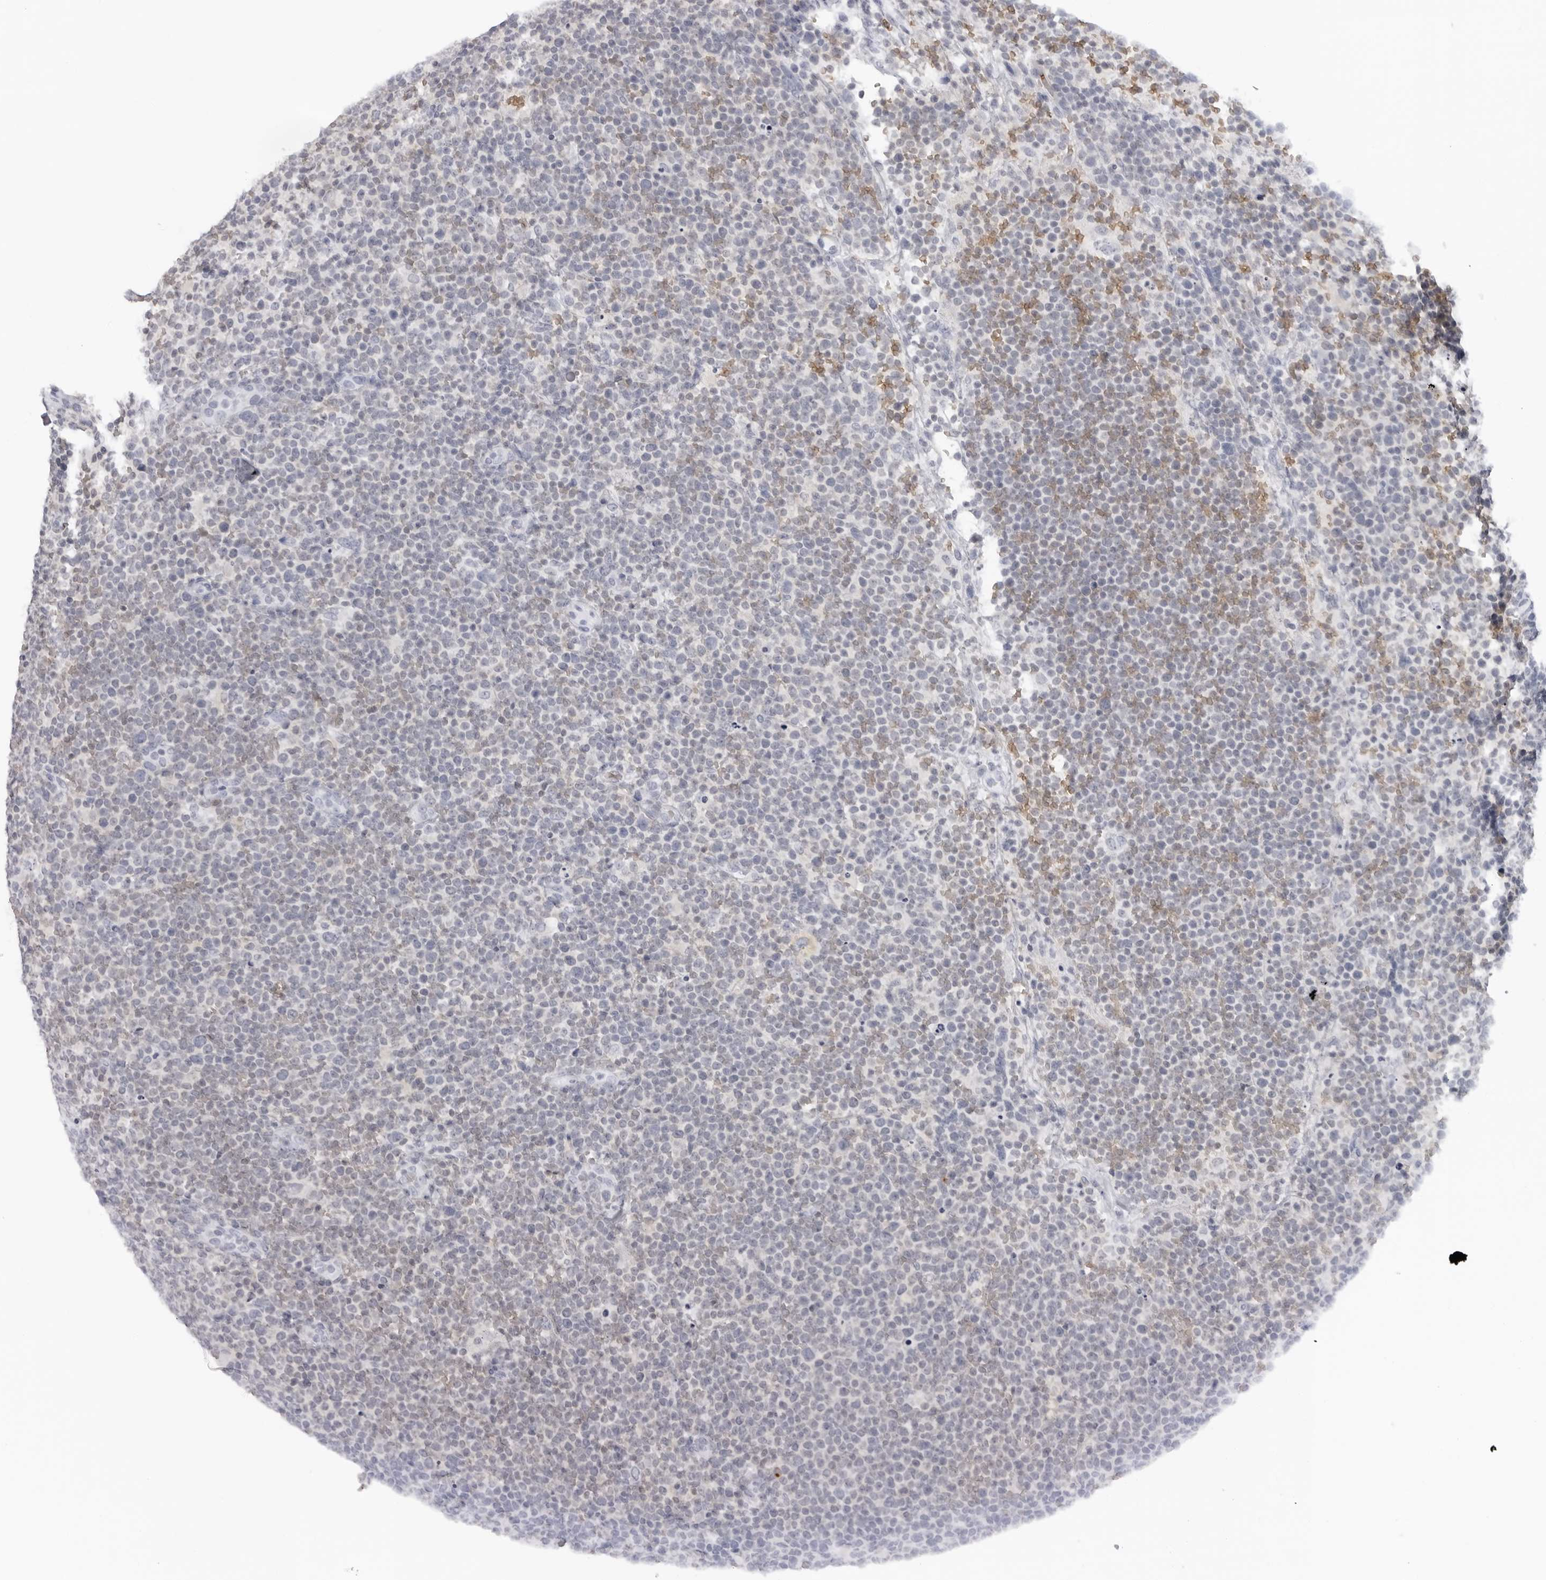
{"staining": {"intensity": "negative", "quantity": "none", "location": "none"}, "tissue": "lymphoma", "cell_type": "Tumor cells", "image_type": "cancer", "snomed": [{"axis": "morphology", "description": "Malignant lymphoma, non-Hodgkin's type, High grade"}, {"axis": "topography", "description": "Lymph node"}], "caption": "This is an immunohistochemistry histopathology image of human lymphoma. There is no expression in tumor cells.", "gene": "EPB41", "patient": {"sex": "male", "age": 61}}